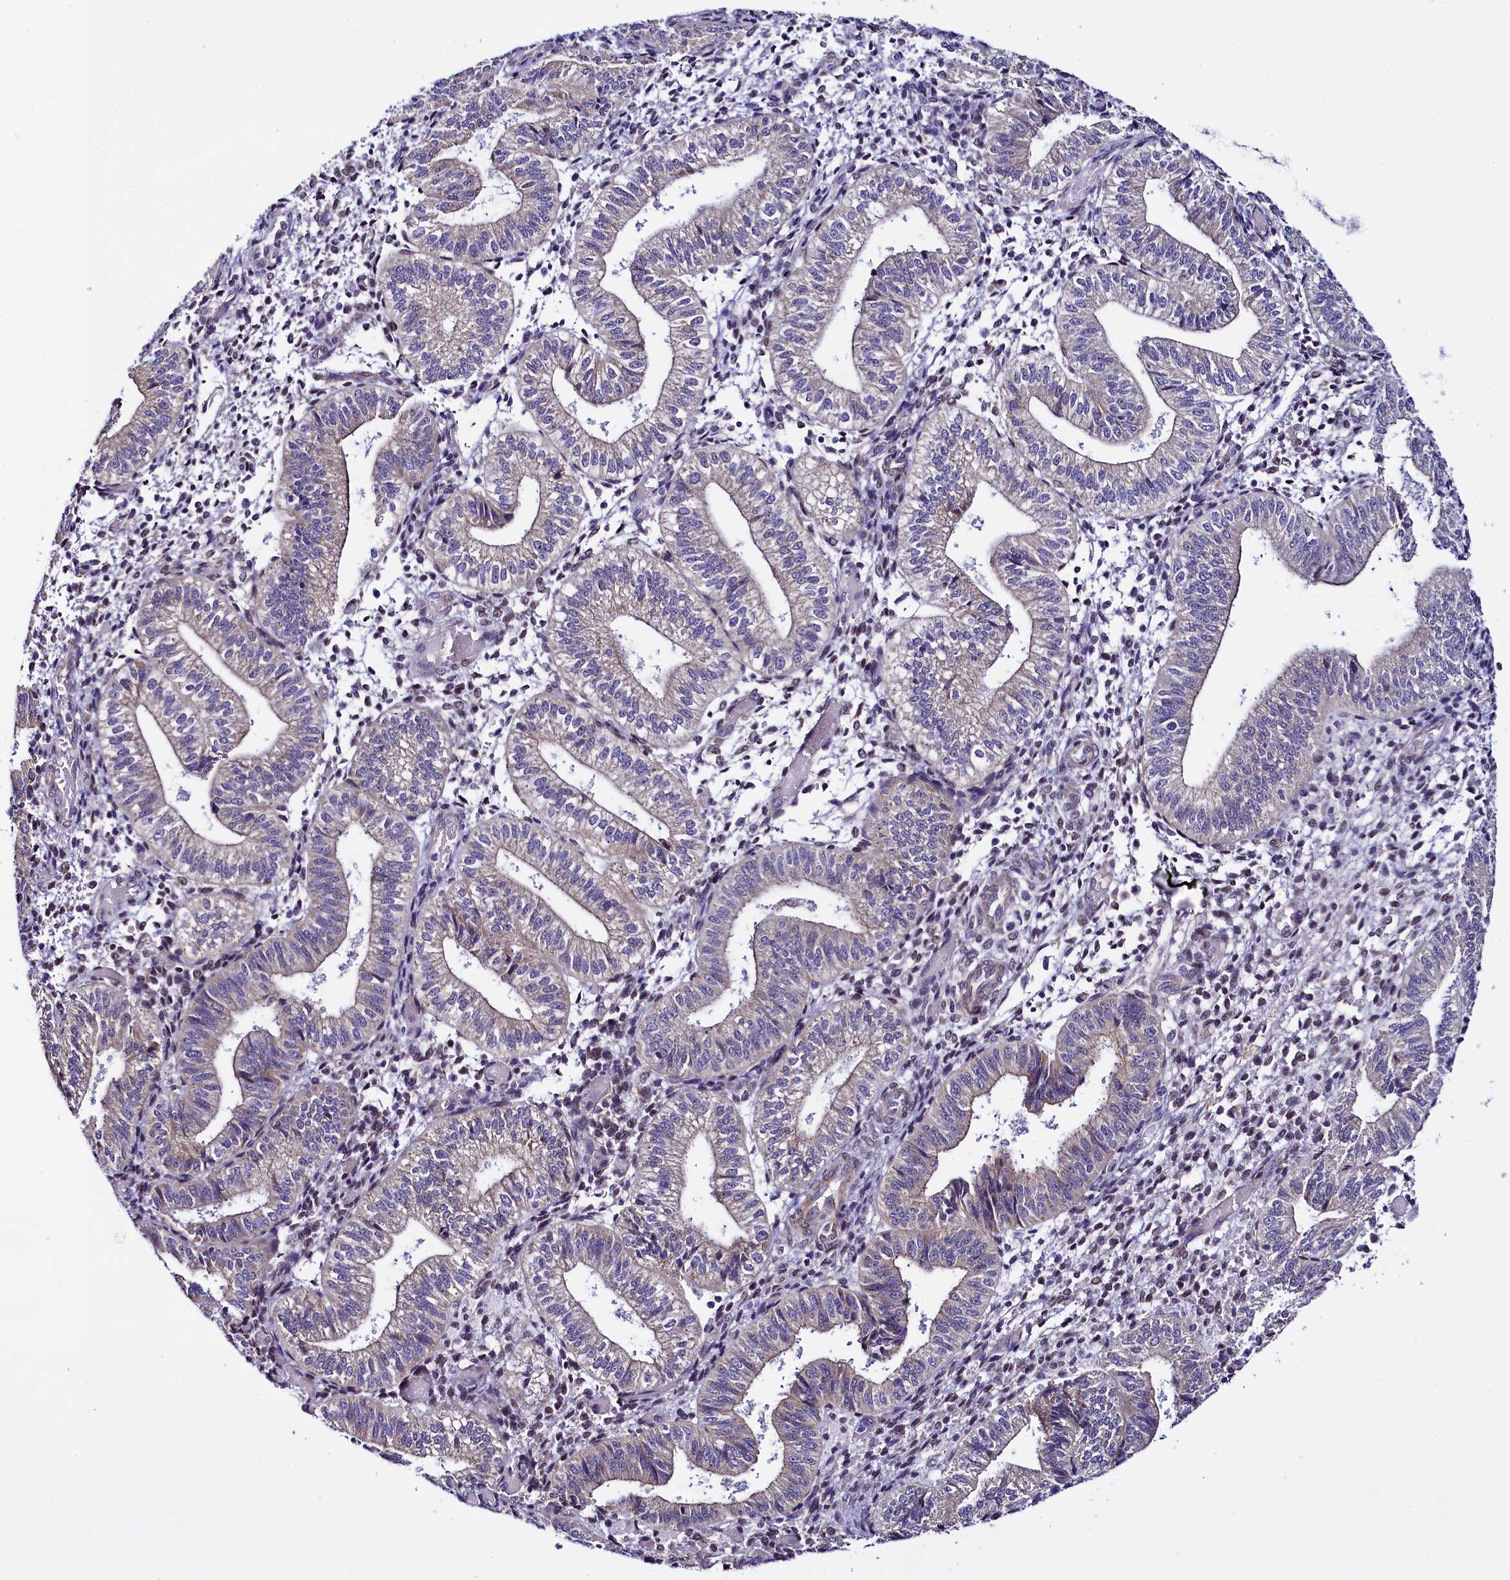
{"staining": {"intensity": "negative", "quantity": "none", "location": "none"}, "tissue": "endometrium", "cell_type": "Cells in endometrial stroma", "image_type": "normal", "snomed": [{"axis": "morphology", "description": "Normal tissue, NOS"}, {"axis": "topography", "description": "Endometrium"}], "caption": "This is an IHC micrograph of benign endometrium. There is no expression in cells in endometrial stroma.", "gene": "UACA", "patient": {"sex": "female", "age": 34}}